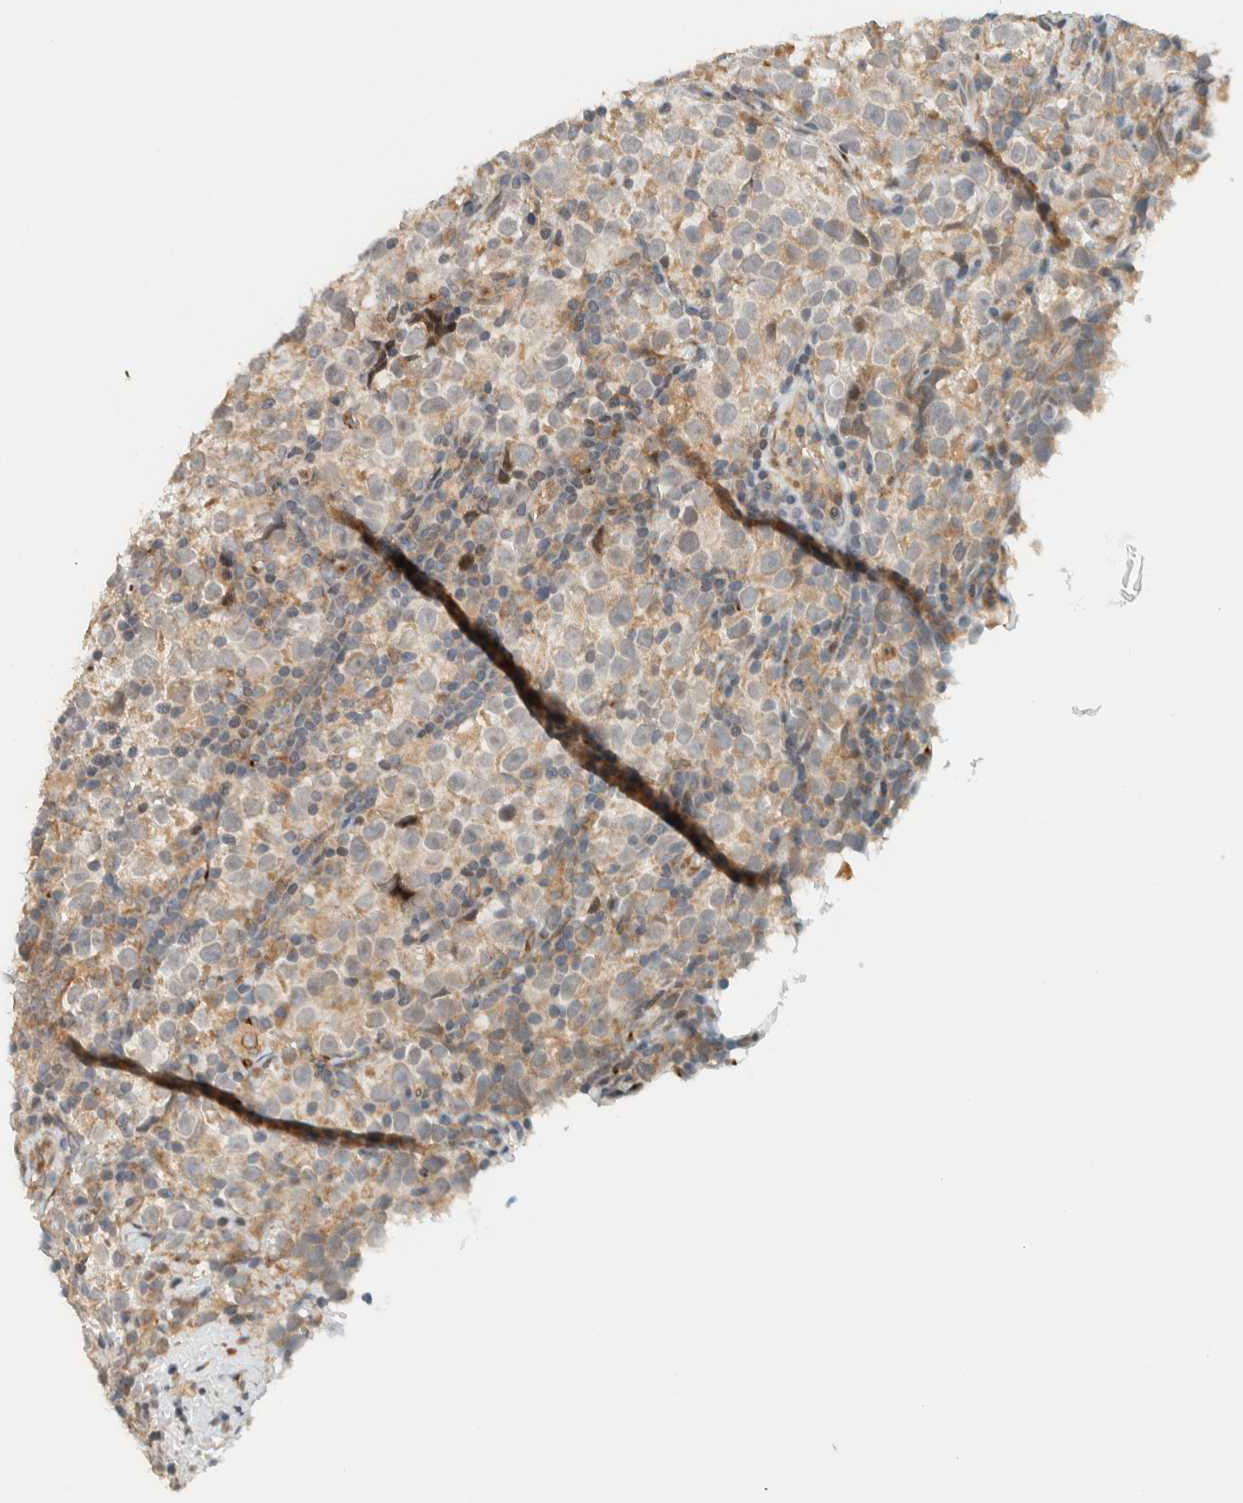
{"staining": {"intensity": "weak", "quantity": "<25%", "location": "cytoplasmic/membranous"}, "tissue": "testis cancer", "cell_type": "Tumor cells", "image_type": "cancer", "snomed": [{"axis": "morphology", "description": "Normal tissue, NOS"}, {"axis": "morphology", "description": "Seminoma, NOS"}, {"axis": "topography", "description": "Testis"}], "caption": "Photomicrograph shows no protein expression in tumor cells of testis cancer tissue.", "gene": "CCDC171", "patient": {"sex": "male", "age": 43}}